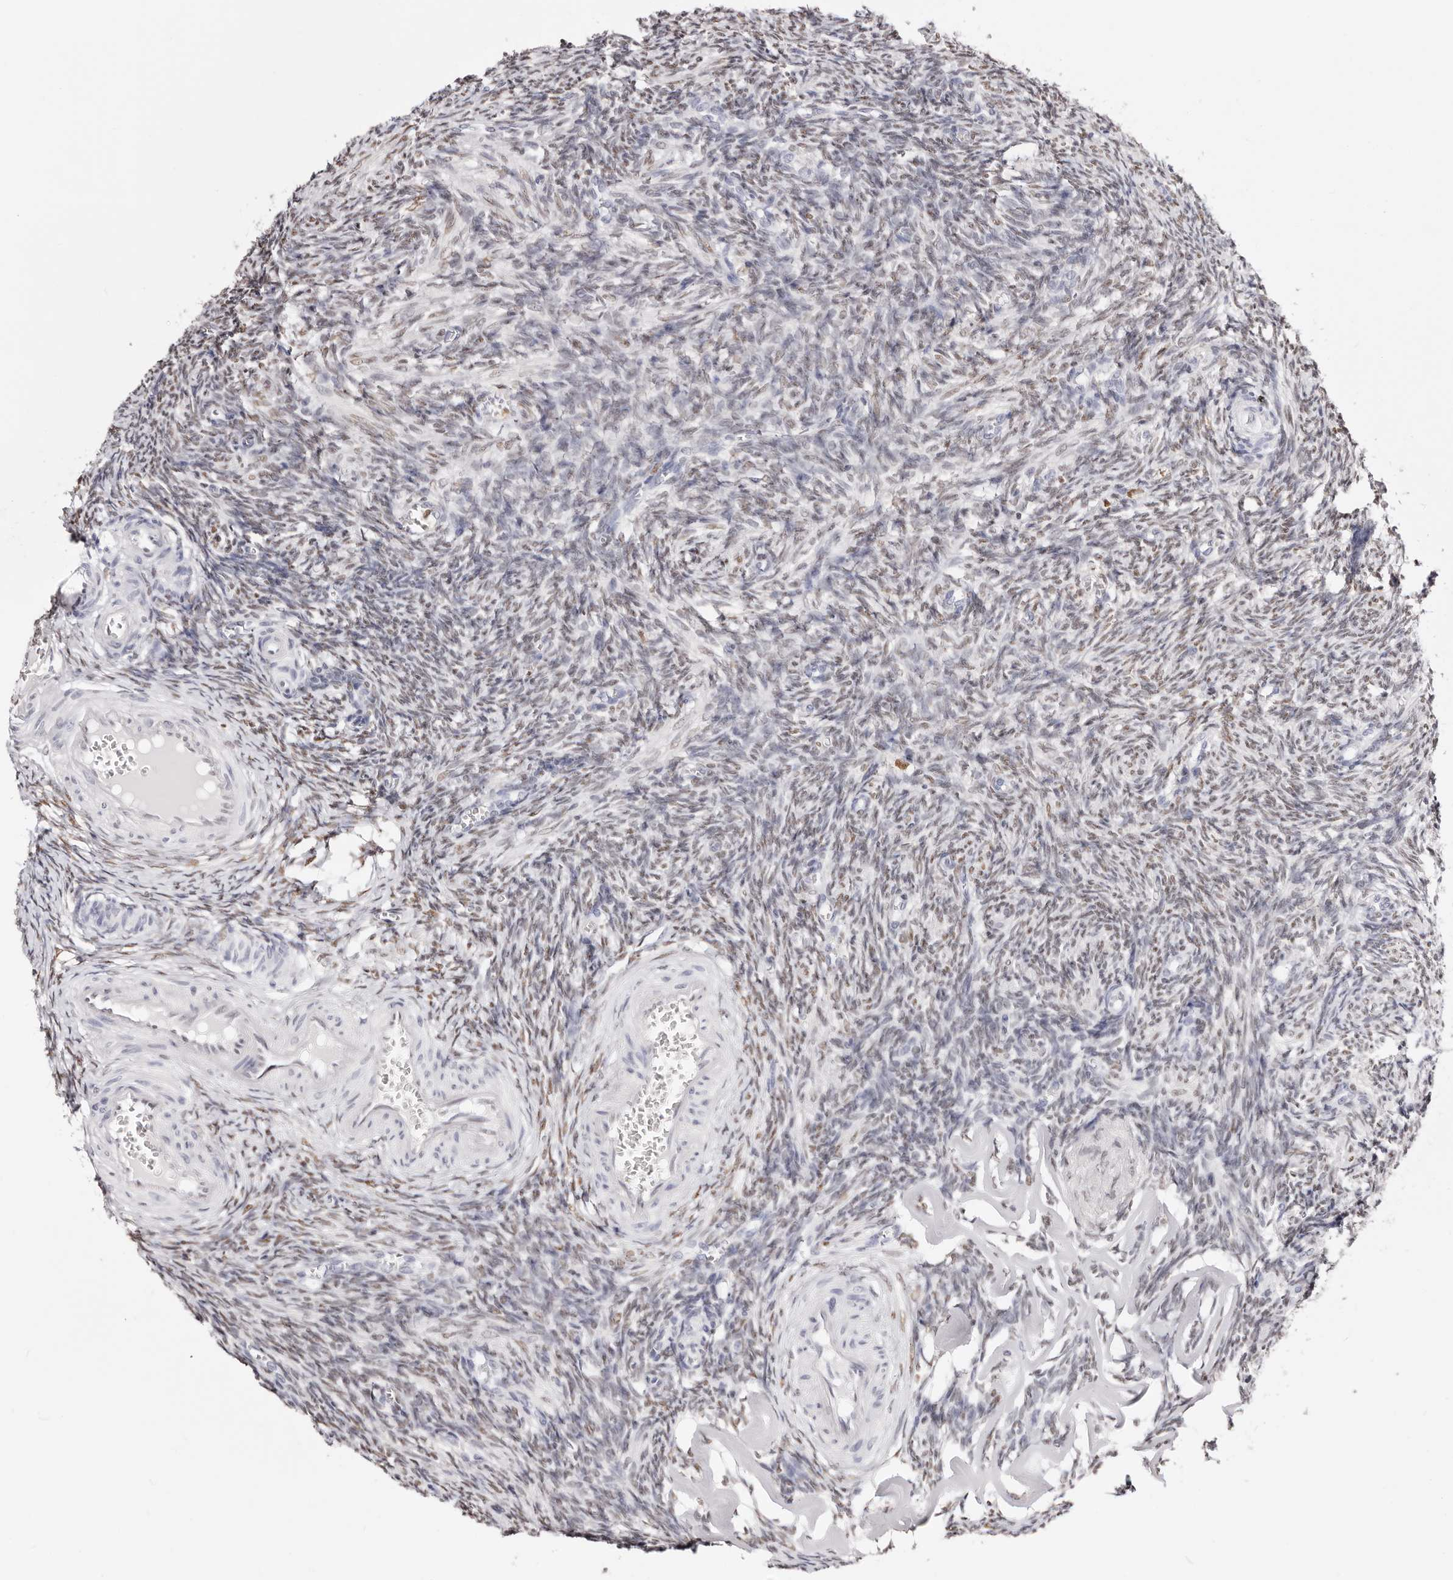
{"staining": {"intensity": "strong", "quantity": ">75%", "location": "nuclear"}, "tissue": "ovary", "cell_type": "Follicle cells", "image_type": "normal", "snomed": [{"axis": "morphology", "description": "Normal tissue, NOS"}, {"axis": "topography", "description": "Ovary"}], "caption": "Immunohistochemistry (IHC) (DAB (3,3'-diaminobenzidine)) staining of unremarkable human ovary displays strong nuclear protein expression in about >75% of follicle cells.", "gene": "TKT", "patient": {"sex": "female", "age": 27}}